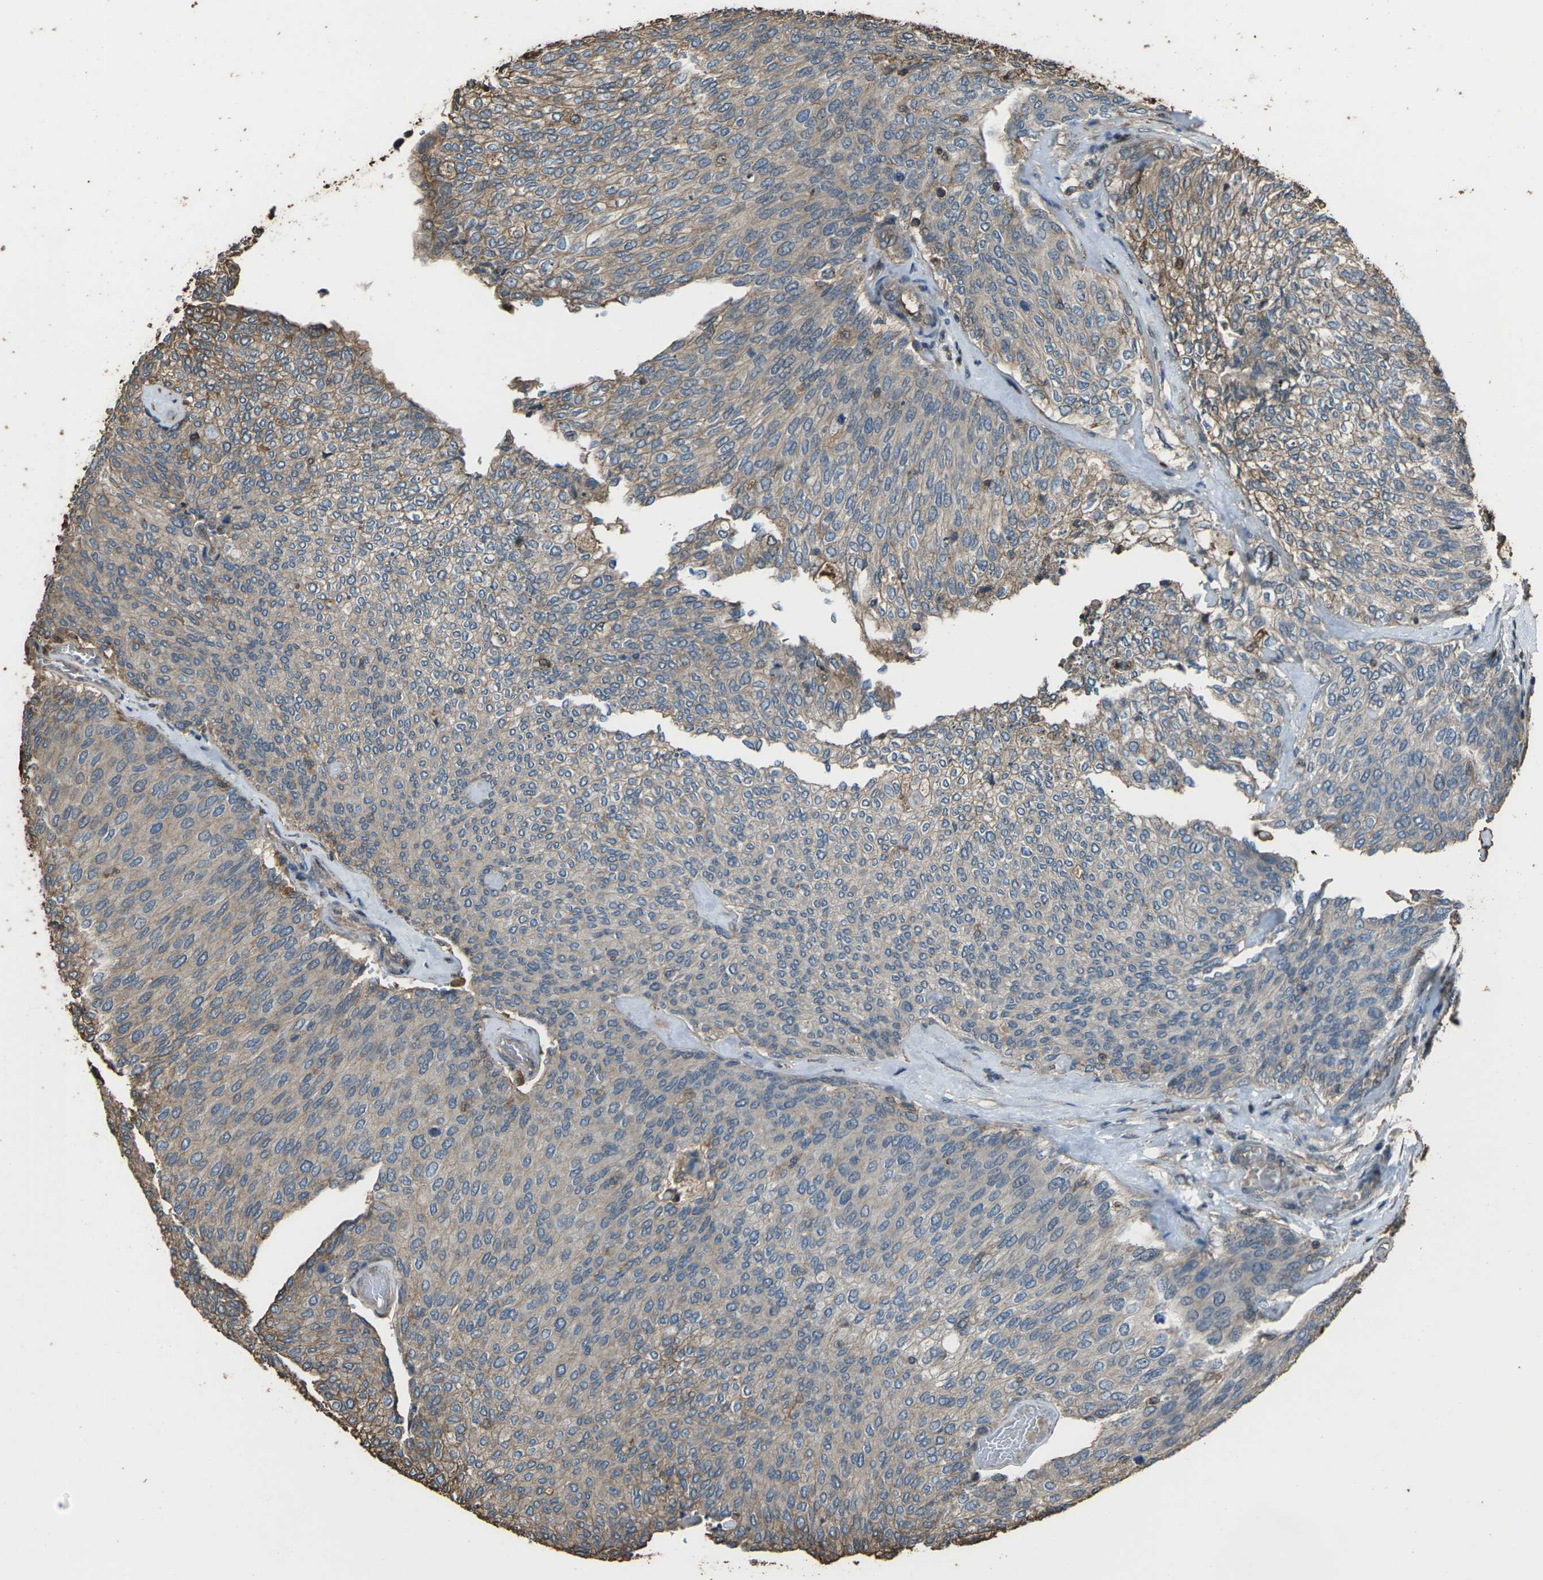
{"staining": {"intensity": "weak", "quantity": "<25%", "location": "cytoplasmic/membranous"}, "tissue": "urothelial cancer", "cell_type": "Tumor cells", "image_type": "cancer", "snomed": [{"axis": "morphology", "description": "Urothelial carcinoma, Low grade"}, {"axis": "topography", "description": "Urinary bladder"}], "caption": "DAB immunohistochemical staining of human urothelial carcinoma (low-grade) reveals no significant expression in tumor cells.", "gene": "DHPS", "patient": {"sex": "female", "age": 79}}